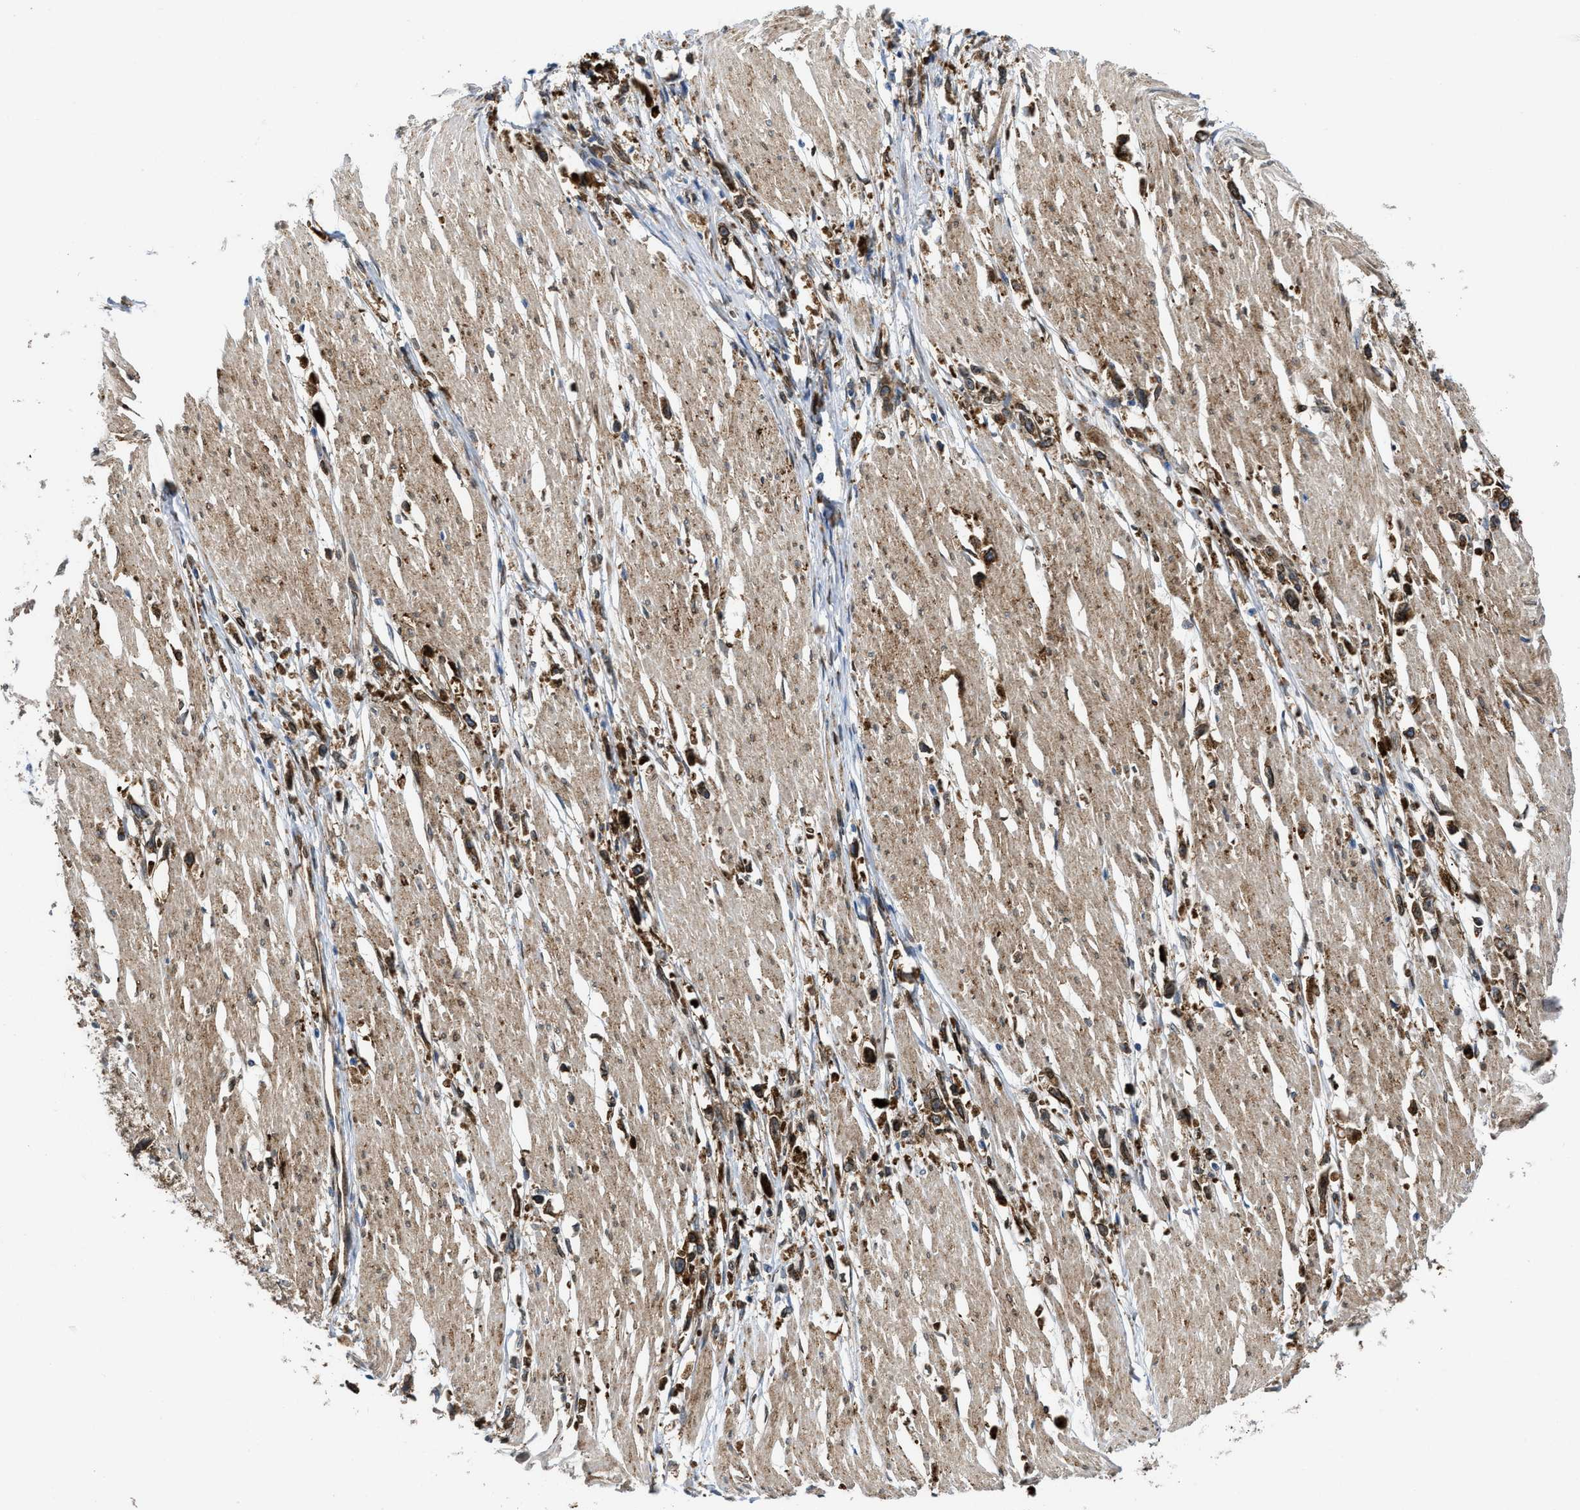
{"staining": {"intensity": "strong", "quantity": ">75%", "location": "cytoplasmic/membranous"}, "tissue": "stomach cancer", "cell_type": "Tumor cells", "image_type": "cancer", "snomed": [{"axis": "morphology", "description": "Adenocarcinoma, NOS"}, {"axis": "topography", "description": "Stomach"}], "caption": "Stomach adenocarcinoma stained with a protein marker exhibits strong staining in tumor cells.", "gene": "ERLIN2", "patient": {"sex": "female", "age": 59}}